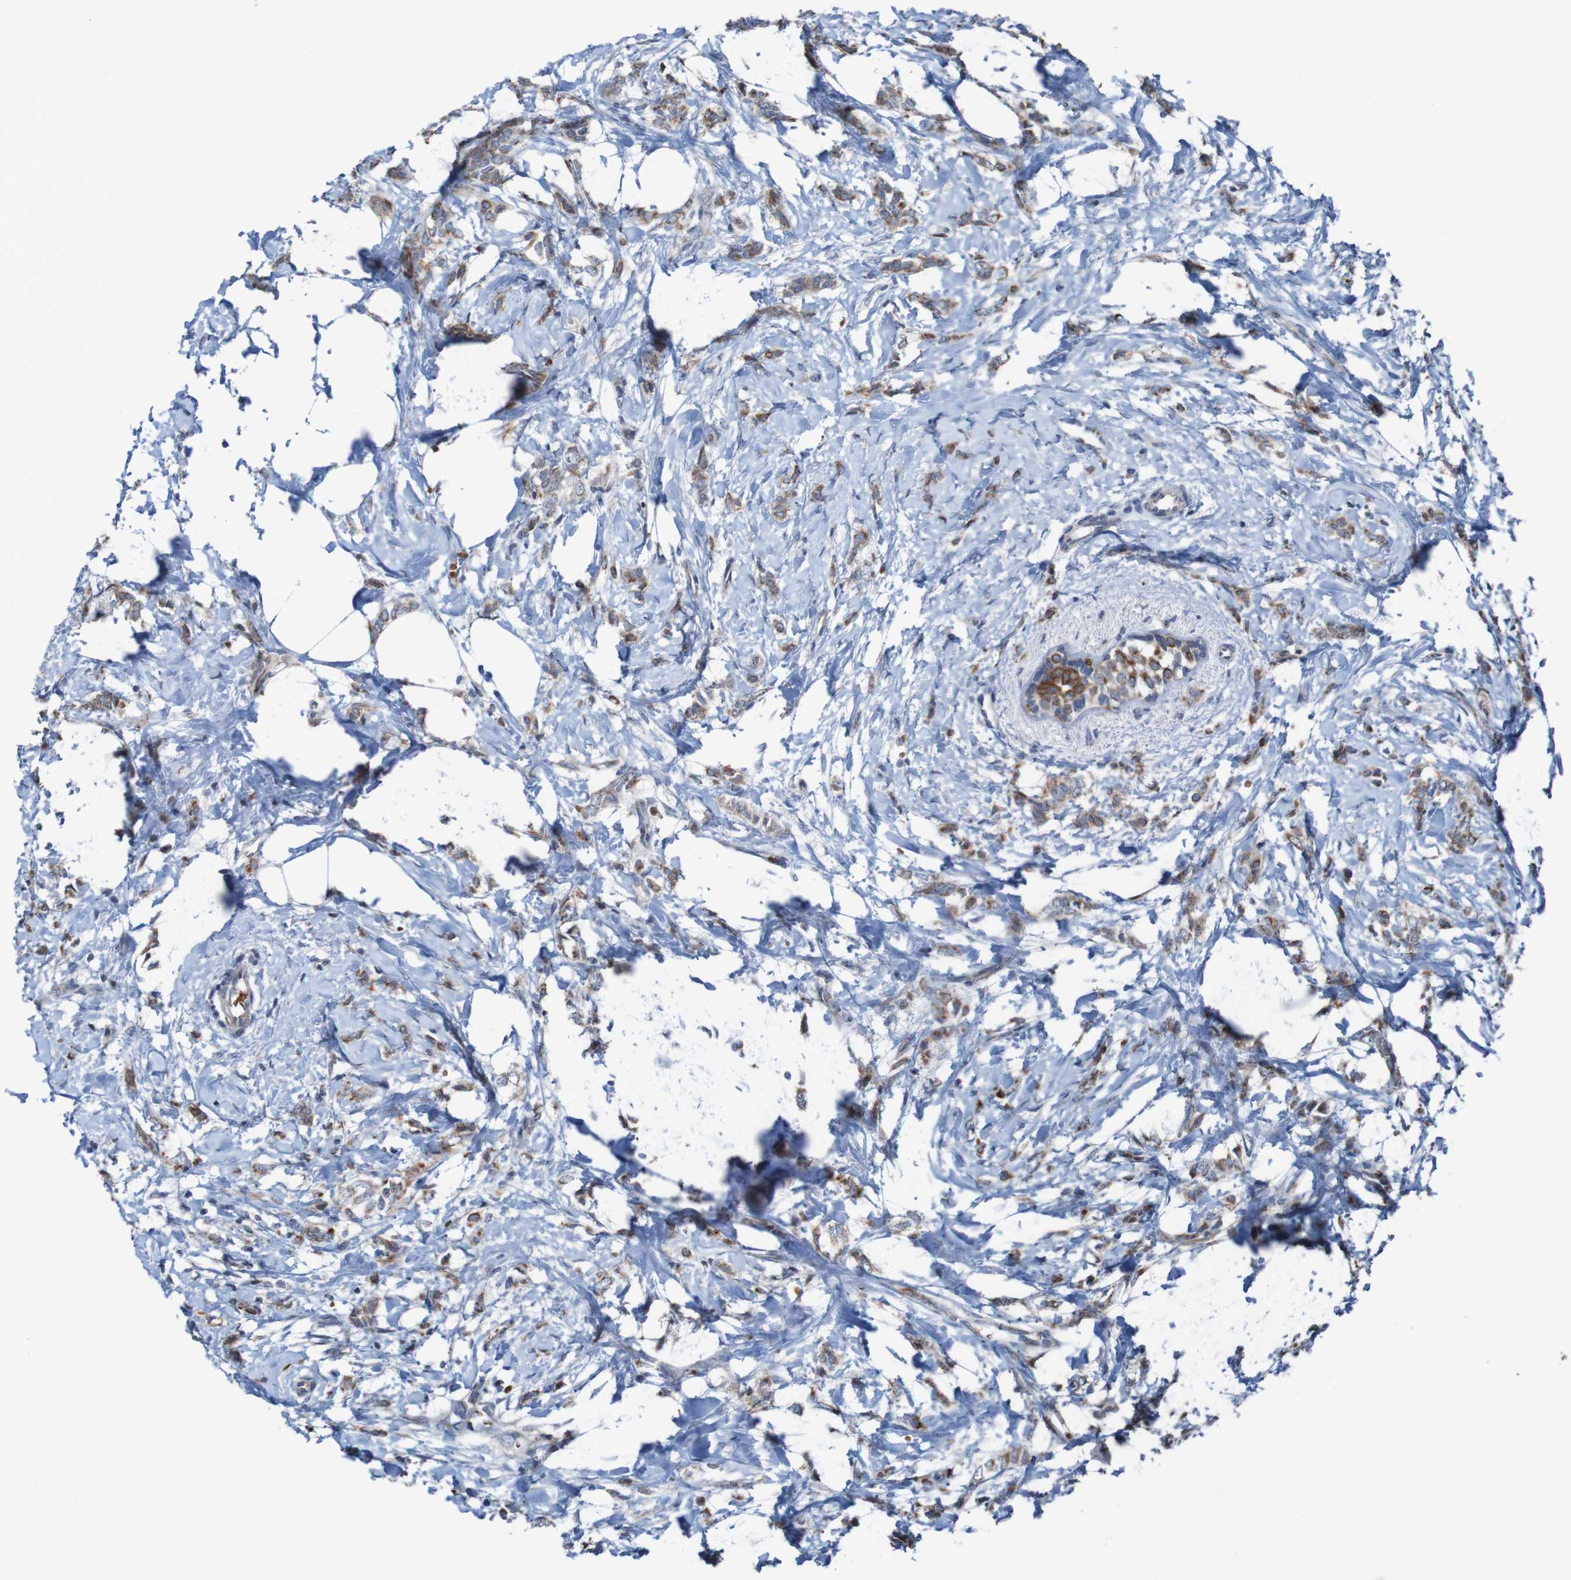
{"staining": {"intensity": "moderate", "quantity": ">75%", "location": "cytoplasmic/membranous"}, "tissue": "breast cancer", "cell_type": "Tumor cells", "image_type": "cancer", "snomed": [{"axis": "morphology", "description": "Lobular carcinoma, in situ"}, {"axis": "morphology", "description": "Lobular carcinoma"}, {"axis": "topography", "description": "Breast"}], "caption": "Approximately >75% of tumor cells in human breast cancer show moderate cytoplasmic/membranous protein staining as visualized by brown immunohistochemical staining.", "gene": "UNG", "patient": {"sex": "female", "age": 41}}